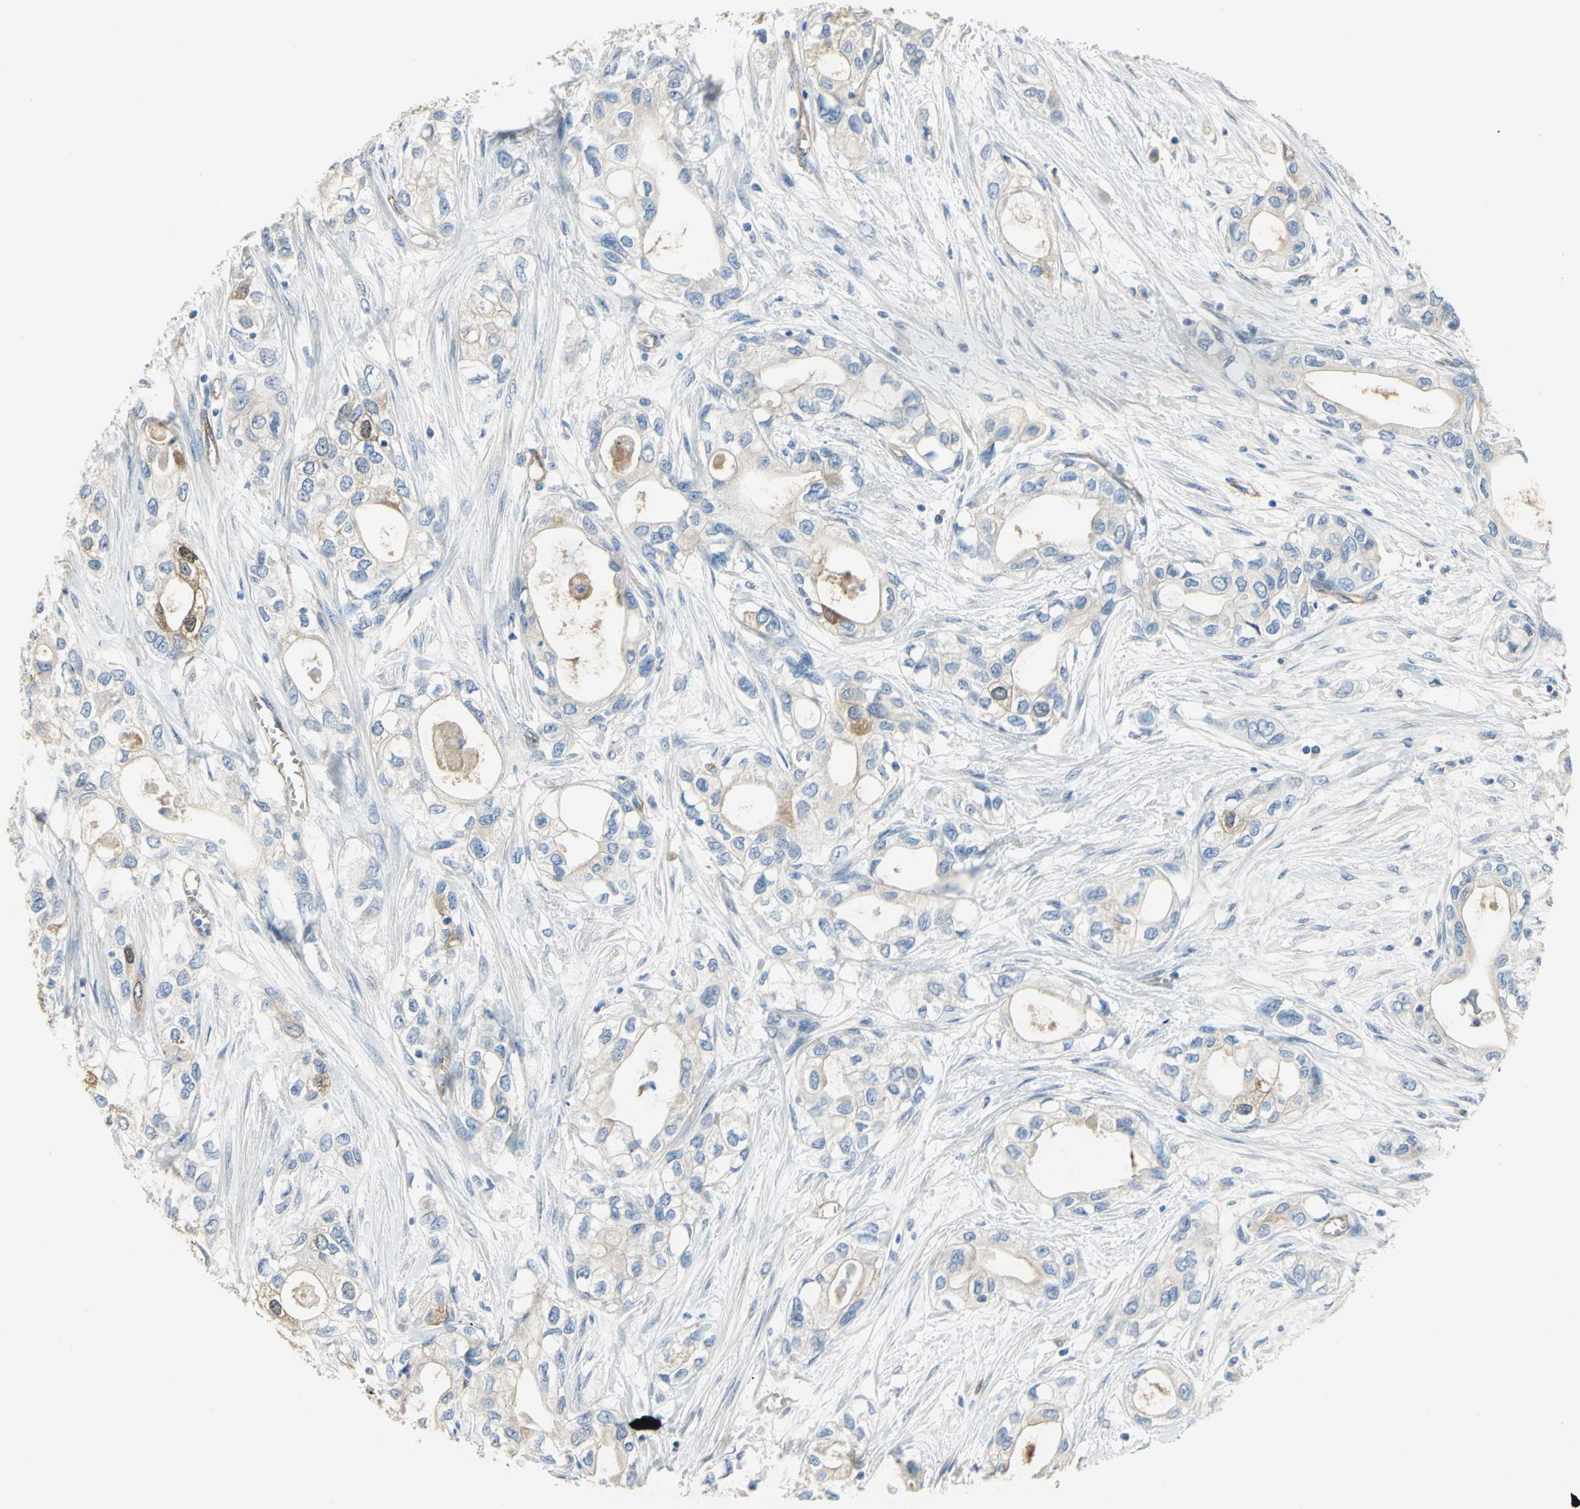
{"staining": {"intensity": "moderate", "quantity": "<25%", "location": "cytoplasmic/membranous"}, "tissue": "pancreatic cancer", "cell_type": "Tumor cells", "image_type": "cancer", "snomed": [{"axis": "morphology", "description": "Adenocarcinoma, NOS"}, {"axis": "topography", "description": "Pancreas"}], "caption": "High-power microscopy captured an IHC histopathology image of pancreatic cancer (adenocarcinoma), revealing moderate cytoplasmic/membranous staining in about <25% of tumor cells.", "gene": "DLGAP5", "patient": {"sex": "female", "age": 70}}